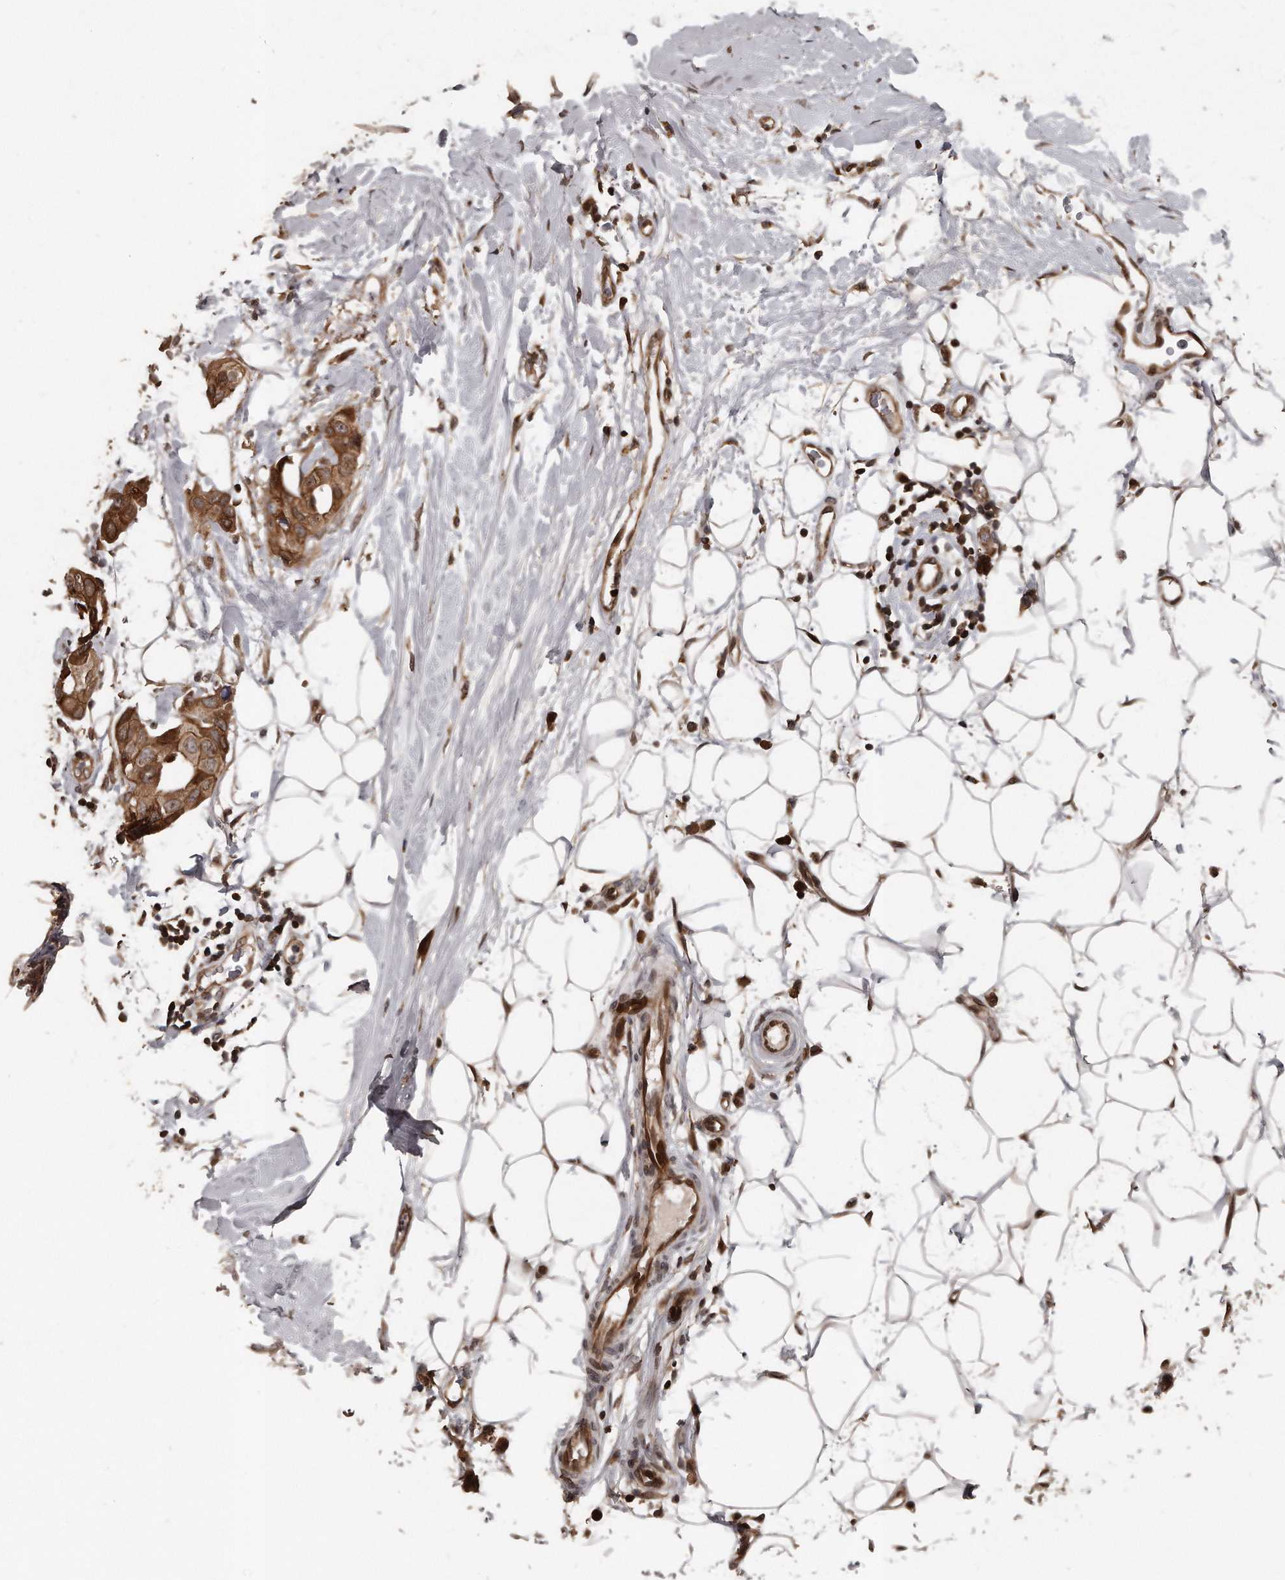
{"staining": {"intensity": "strong", "quantity": ">75%", "location": "cytoplasmic/membranous"}, "tissue": "breast cancer", "cell_type": "Tumor cells", "image_type": "cancer", "snomed": [{"axis": "morphology", "description": "Duct carcinoma"}, {"axis": "topography", "description": "Breast"}], "caption": "High-power microscopy captured an IHC photomicrograph of breast cancer, revealing strong cytoplasmic/membranous staining in approximately >75% of tumor cells.", "gene": "GCH1", "patient": {"sex": "female", "age": 40}}